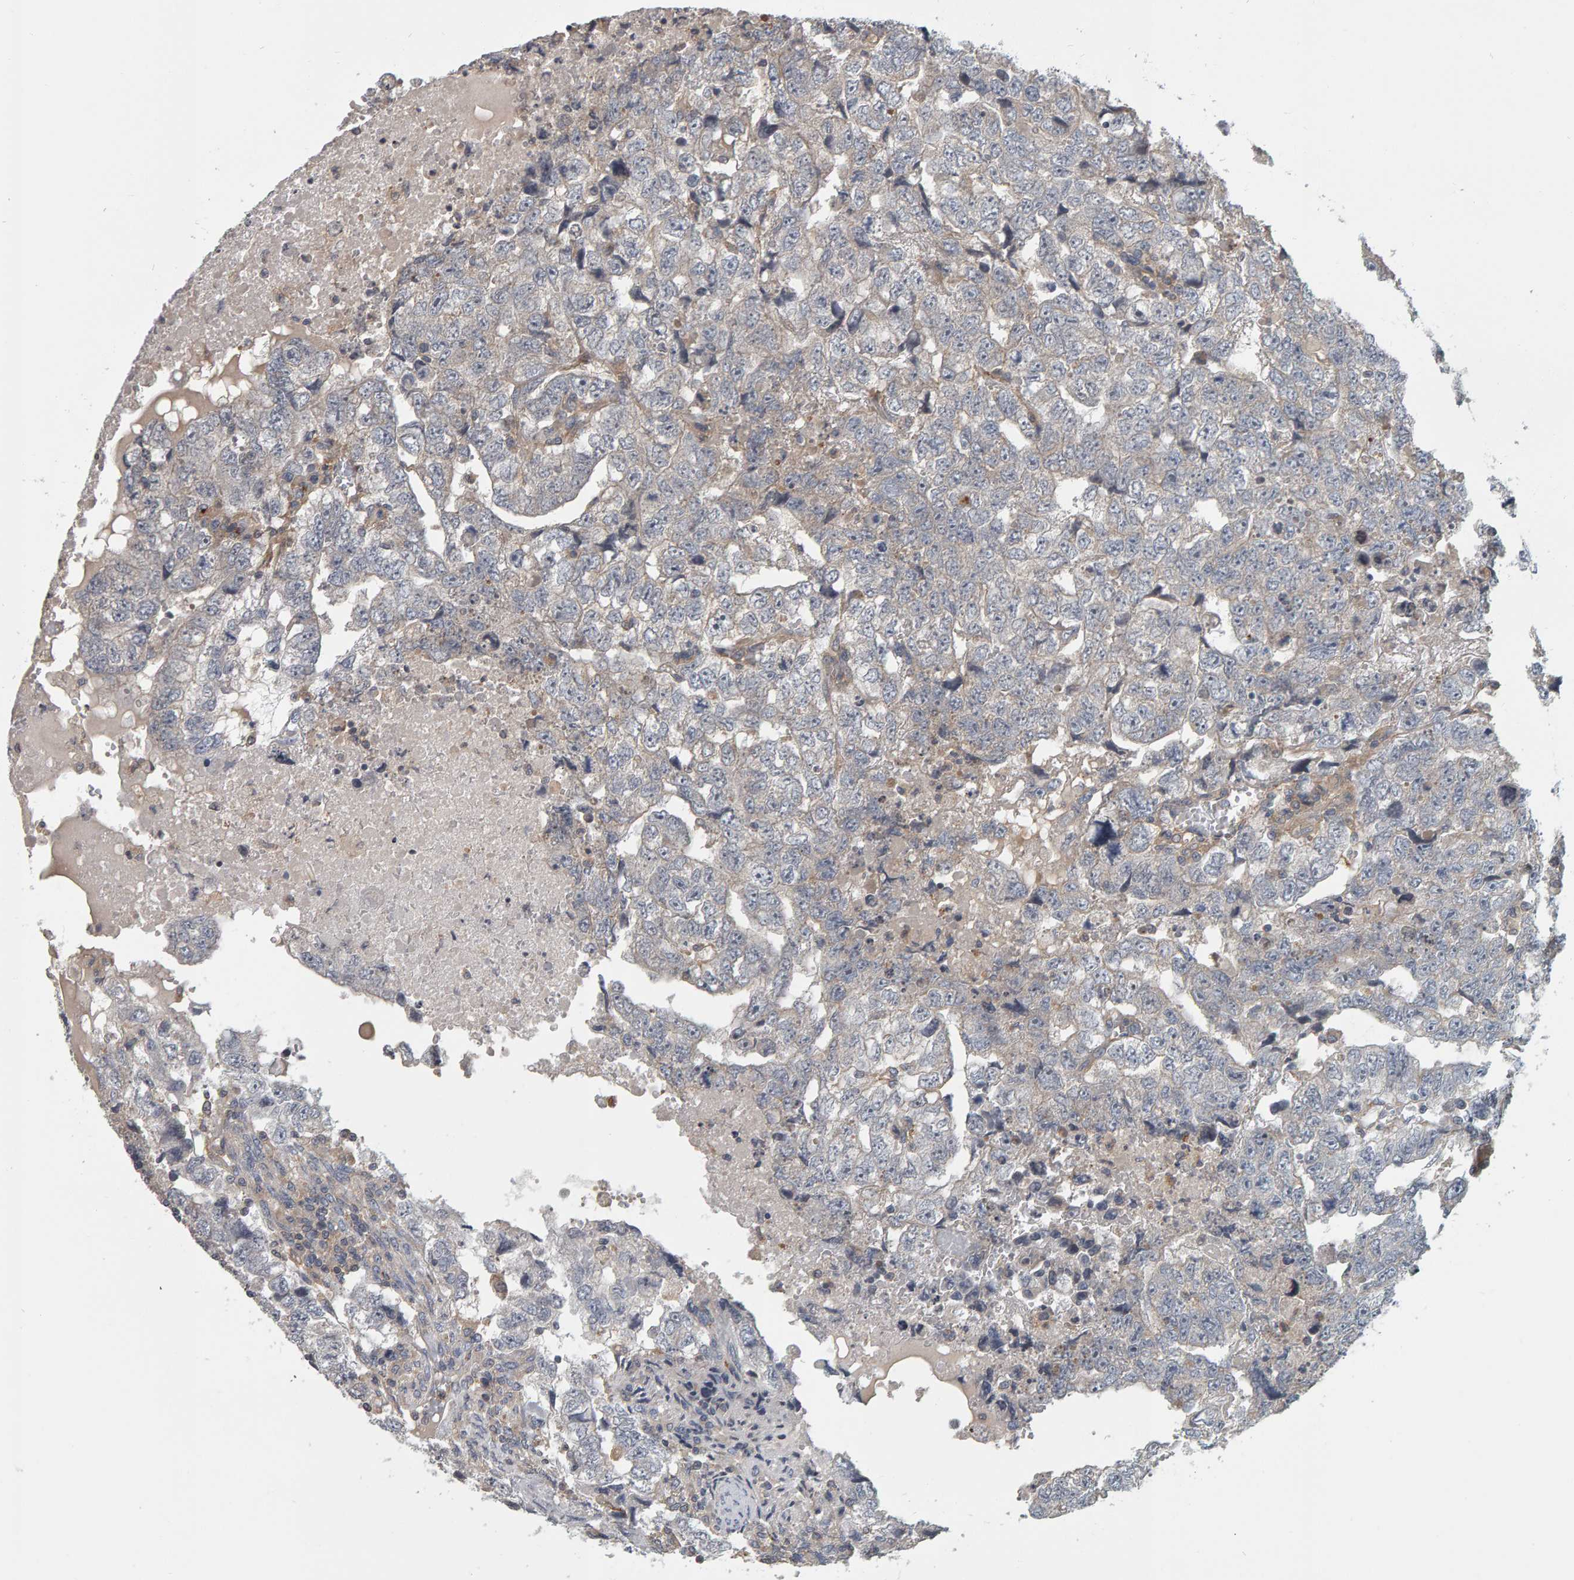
{"staining": {"intensity": "negative", "quantity": "none", "location": "none"}, "tissue": "testis cancer", "cell_type": "Tumor cells", "image_type": "cancer", "snomed": [{"axis": "morphology", "description": "Carcinoma, Embryonal, NOS"}, {"axis": "topography", "description": "Testis"}], "caption": "The micrograph shows no staining of tumor cells in testis cancer (embryonal carcinoma).", "gene": "C9orf72", "patient": {"sex": "male", "age": 36}}